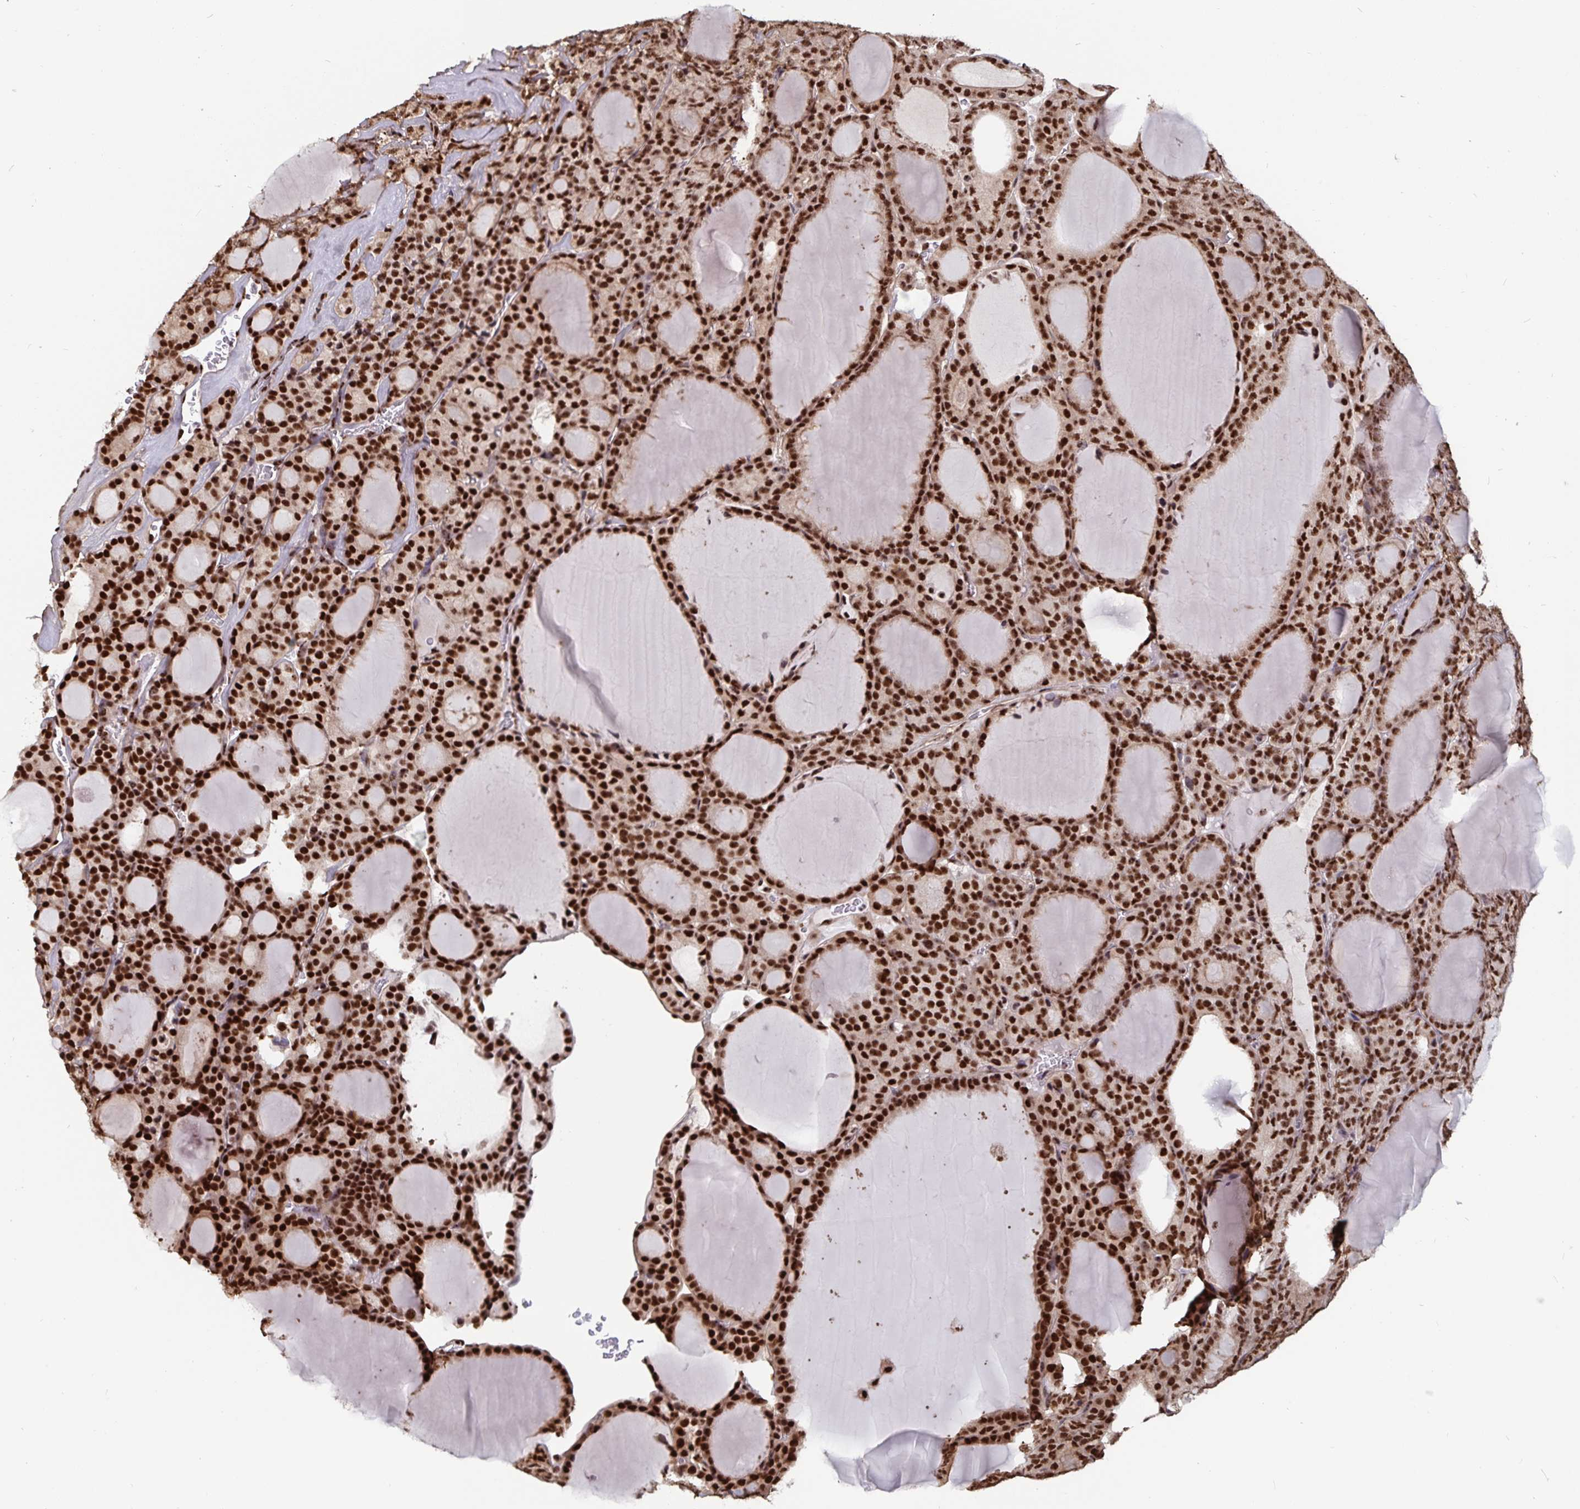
{"staining": {"intensity": "strong", "quantity": ">75%", "location": "nuclear"}, "tissue": "thyroid cancer", "cell_type": "Tumor cells", "image_type": "cancer", "snomed": [{"axis": "morphology", "description": "Follicular adenoma carcinoma, NOS"}, {"axis": "topography", "description": "Thyroid gland"}], "caption": "Thyroid cancer (follicular adenoma carcinoma) stained with a brown dye demonstrates strong nuclear positive expression in approximately >75% of tumor cells.", "gene": "LAS1L", "patient": {"sex": "male", "age": 74}}